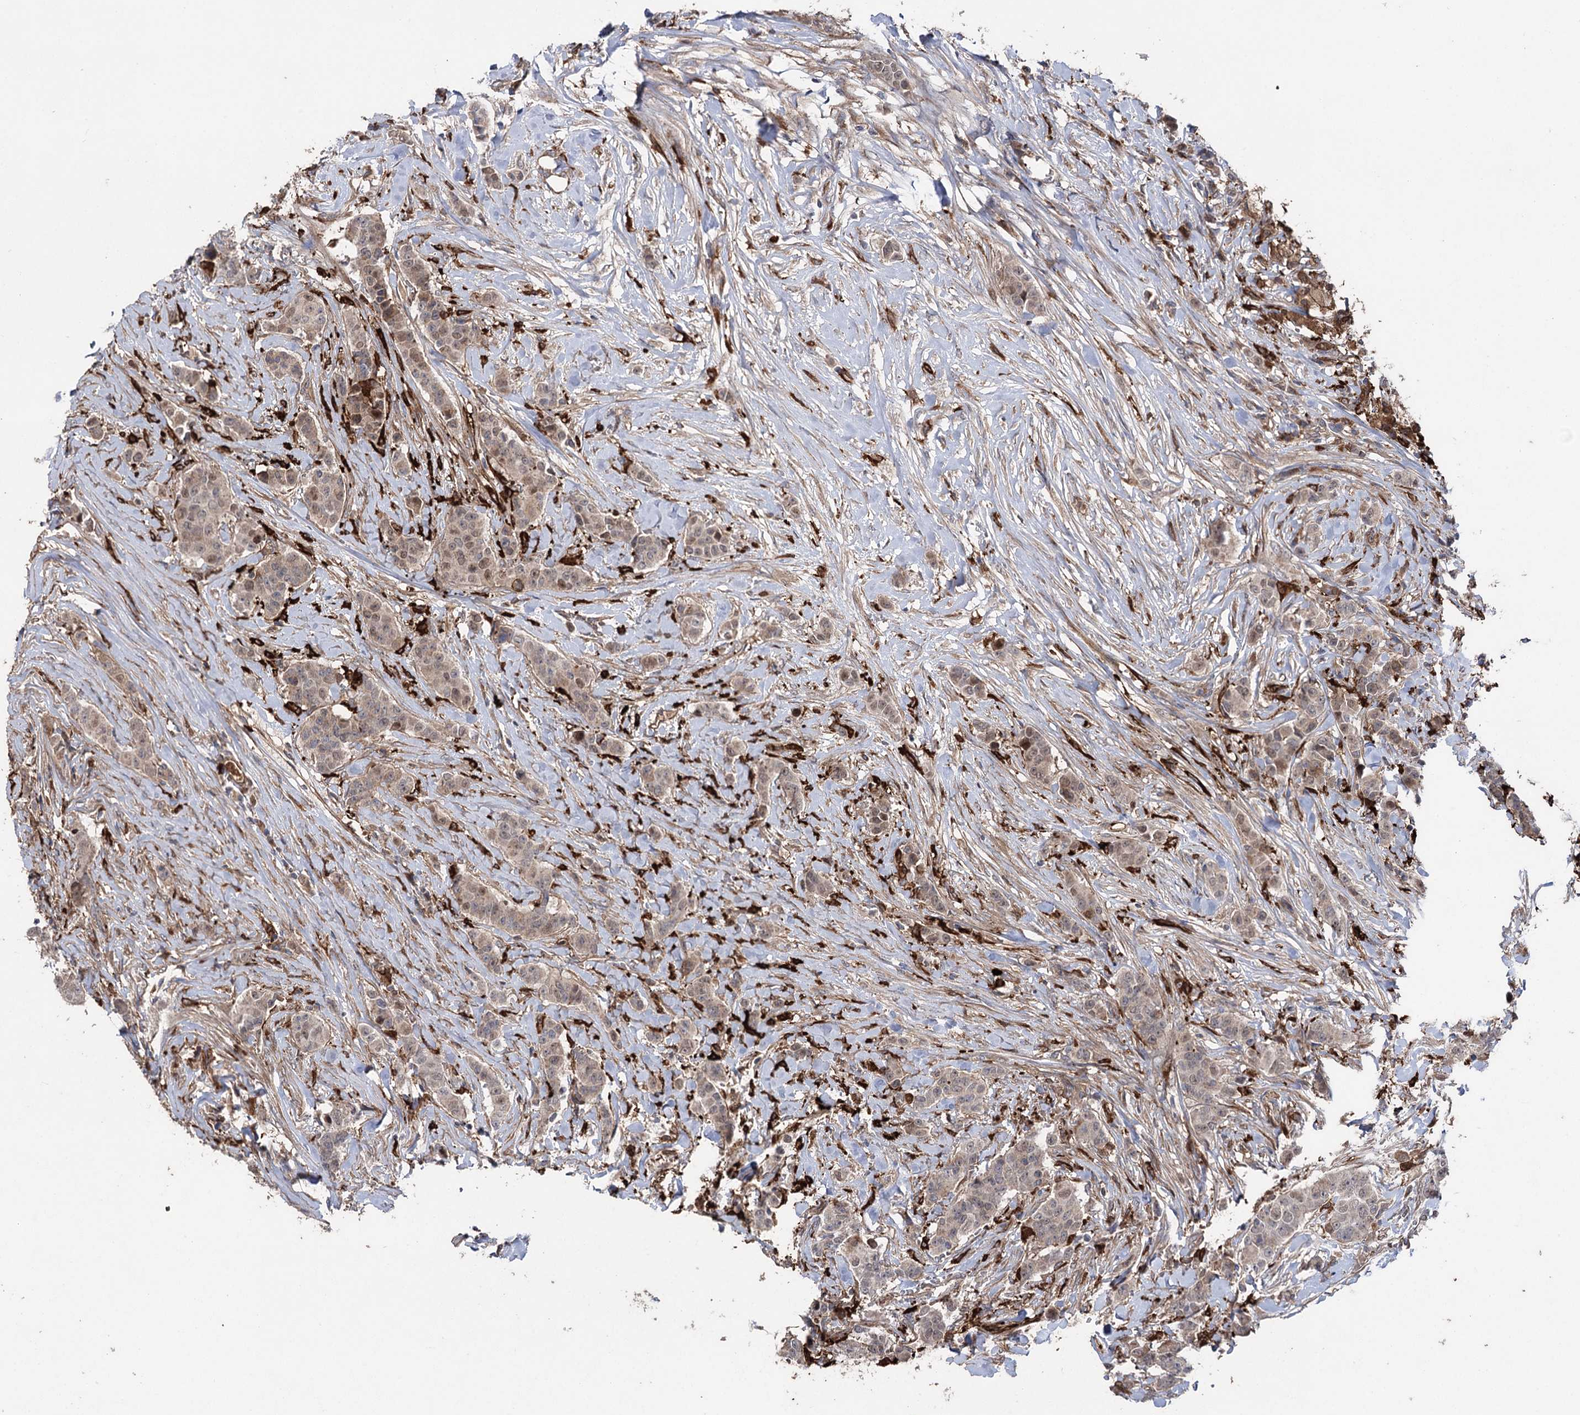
{"staining": {"intensity": "weak", "quantity": "25%-75%", "location": "cytoplasmic/membranous"}, "tissue": "breast cancer", "cell_type": "Tumor cells", "image_type": "cancer", "snomed": [{"axis": "morphology", "description": "Duct carcinoma"}, {"axis": "topography", "description": "Breast"}], "caption": "Breast cancer tissue exhibits weak cytoplasmic/membranous staining in approximately 25%-75% of tumor cells (DAB IHC with brightfield microscopy, high magnification).", "gene": "OTUD1", "patient": {"sex": "female", "age": 40}}